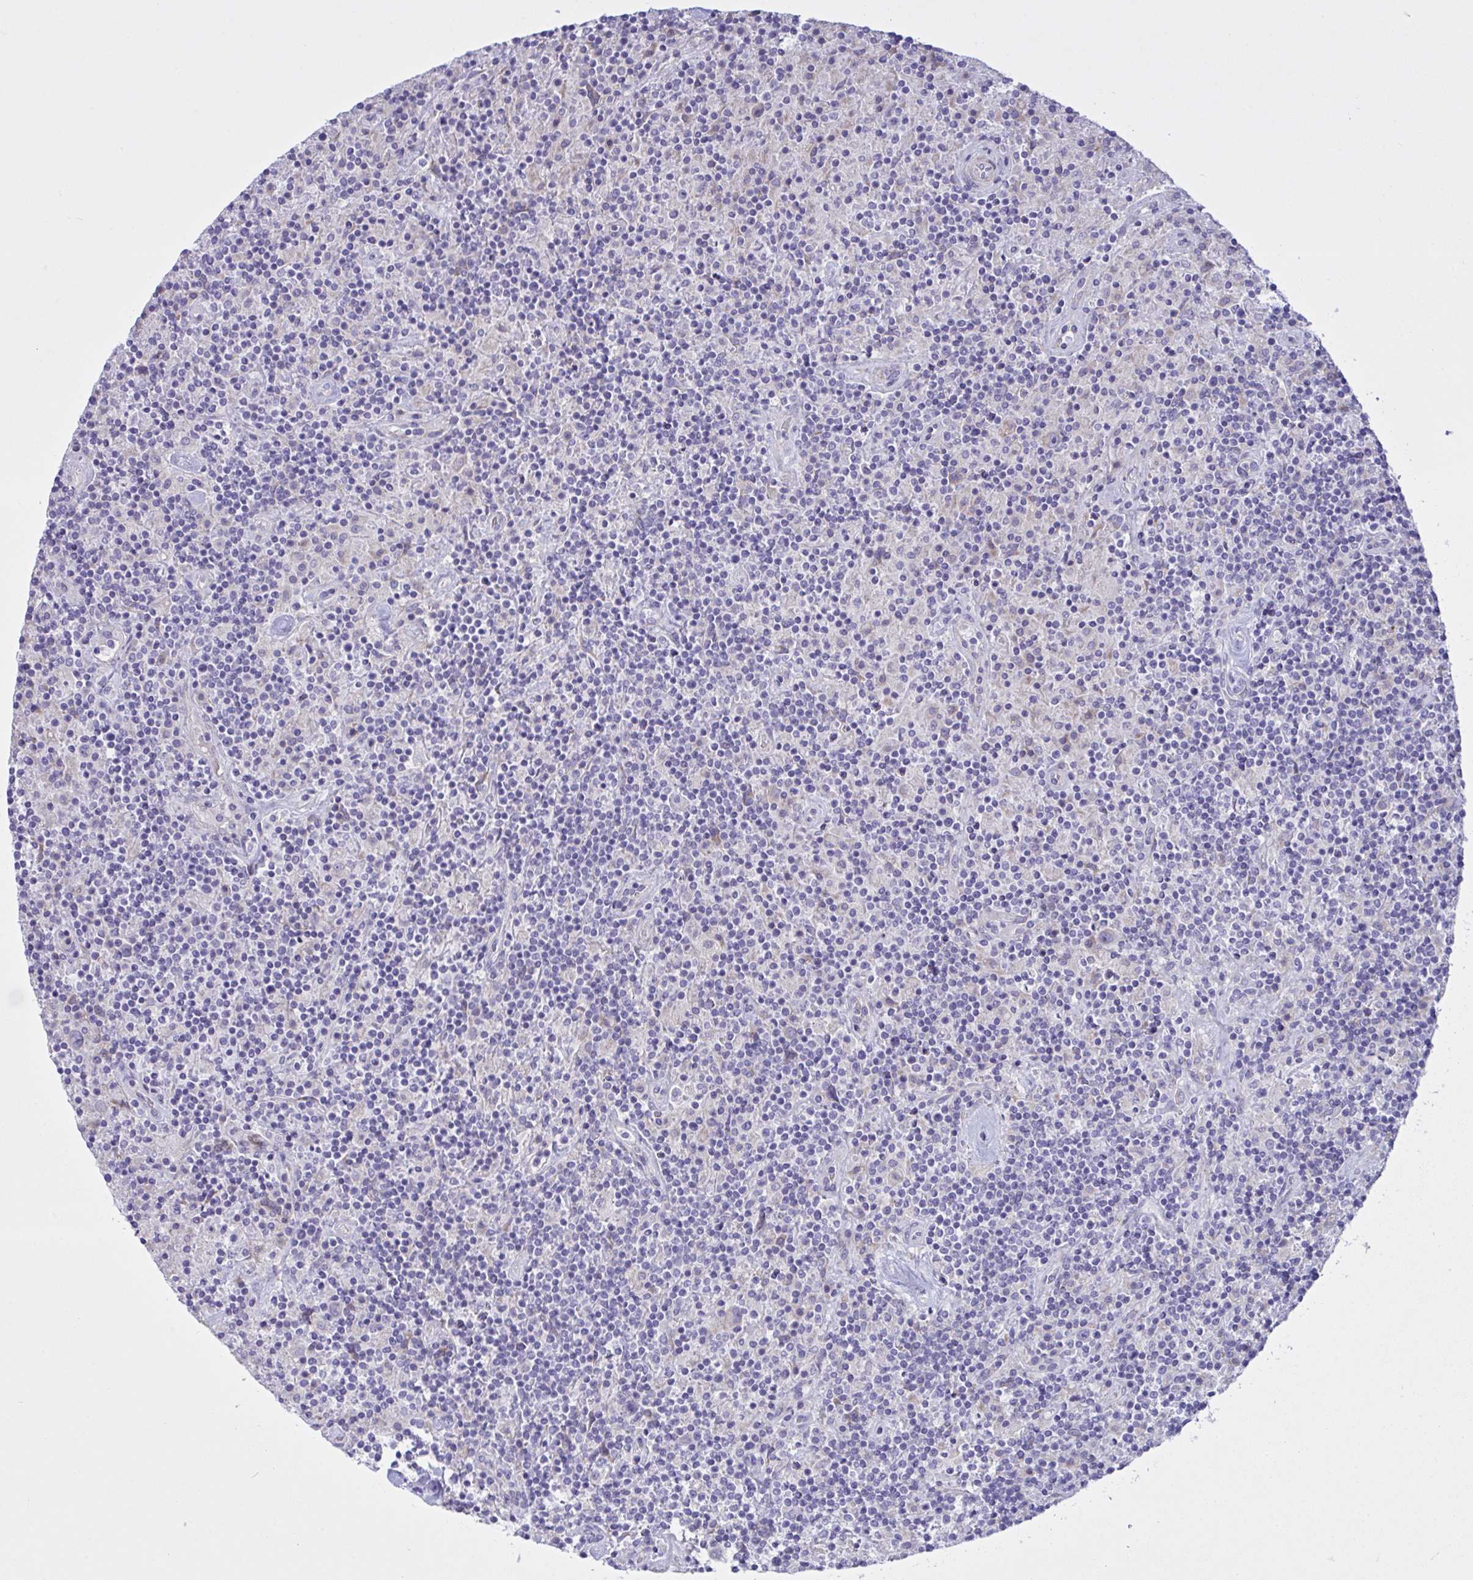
{"staining": {"intensity": "negative", "quantity": "none", "location": "none"}, "tissue": "lymphoma", "cell_type": "Tumor cells", "image_type": "cancer", "snomed": [{"axis": "morphology", "description": "Hodgkin's disease, NOS"}, {"axis": "topography", "description": "Lymph node"}], "caption": "IHC histopathology image of Hodgkin's disease stained for a protein (brown), which displays no staining in tumor cells.", "gene": "FAM86B1", "patient": {"sex": "male", "age": 70}}